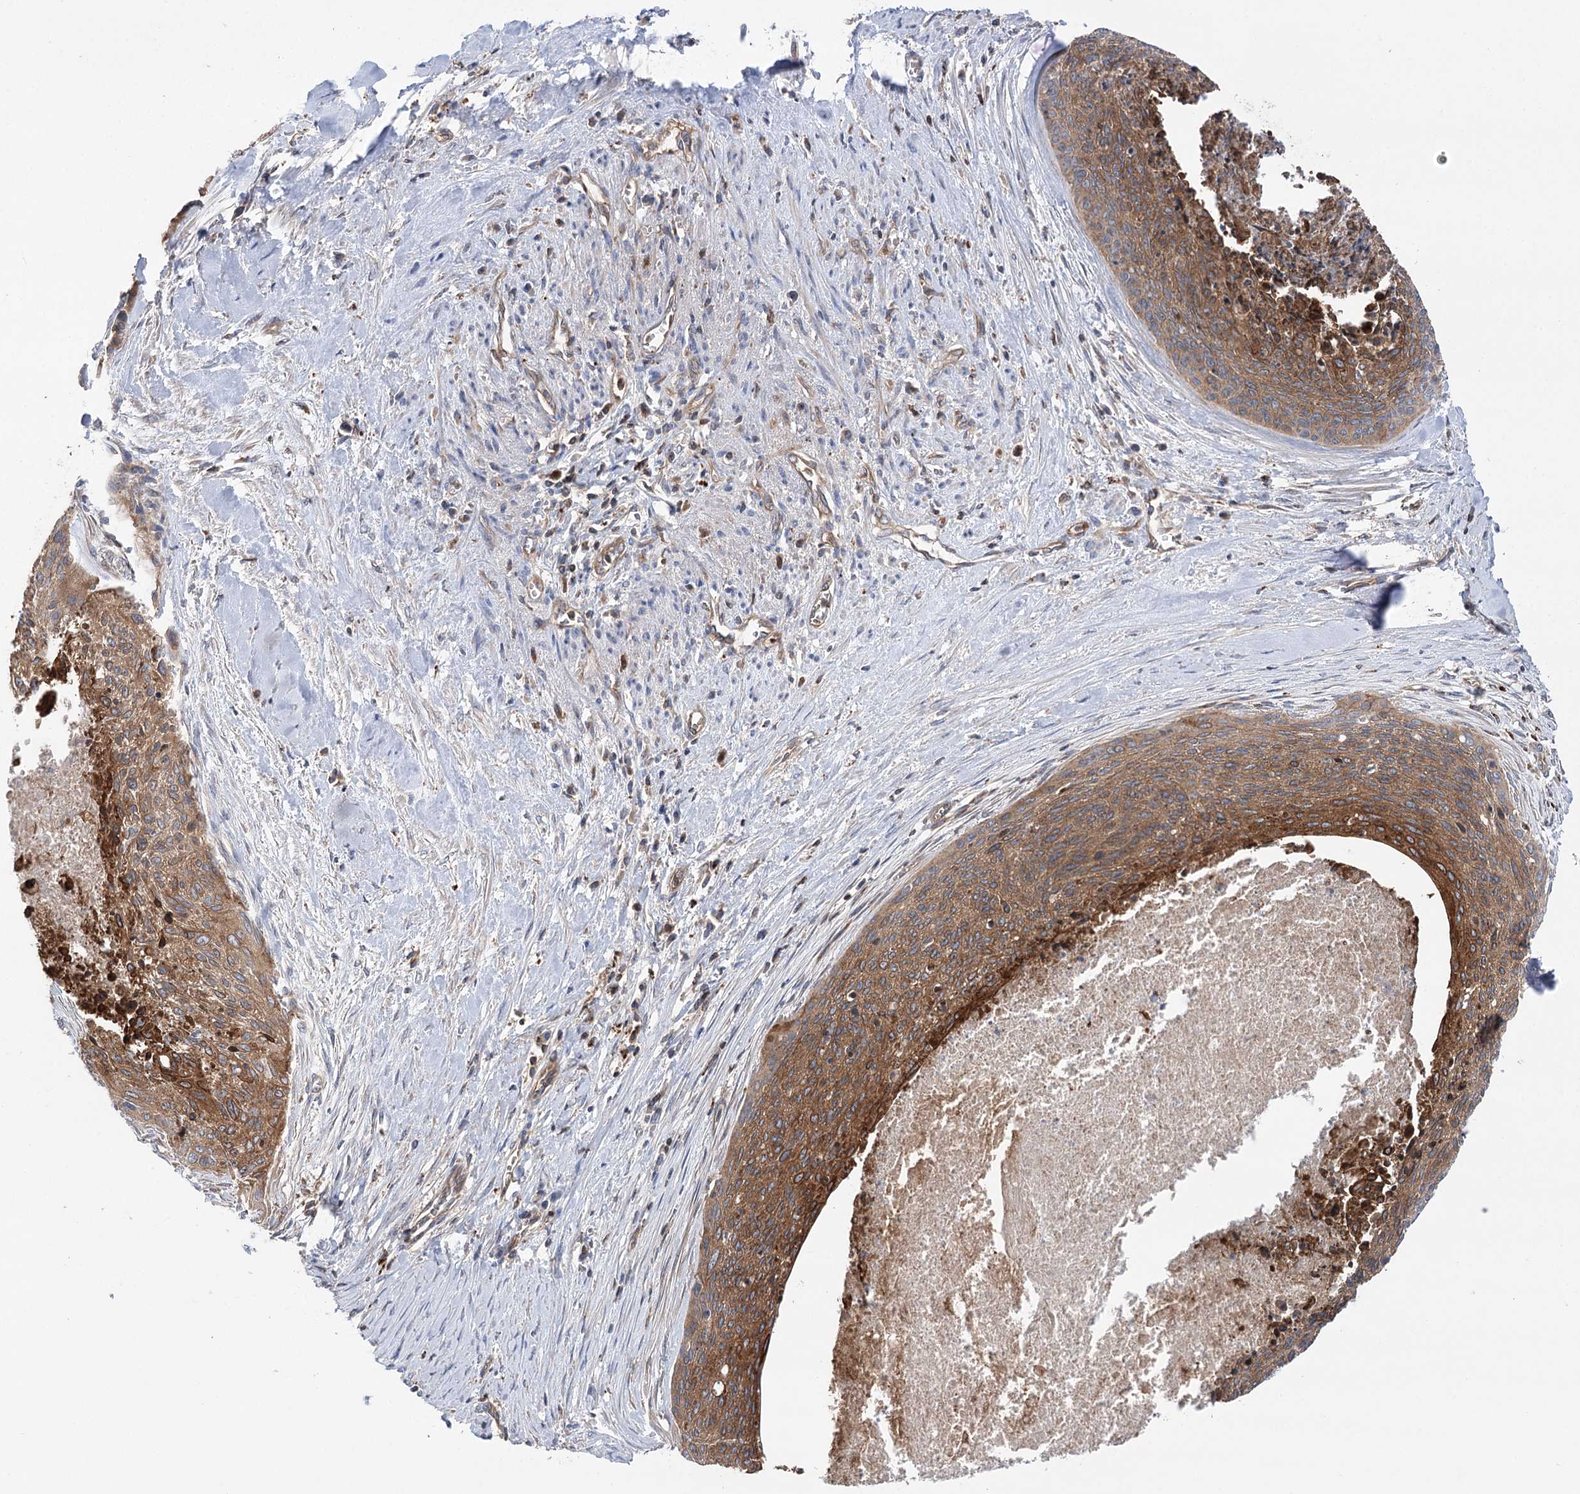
{"staining": {"intensity": "strong", "quantity": "25%-75%", "location": "cytoplasmic/membranous"}, "tissue": "cervical cancer", "cell_type": "Tumor cells", "image_type": "cancer", "snomed": [{"axis": "morphology", "description": "Squamous cell carcinoma, NOS"}, {"axis": "topography", "description": "Cervix"}], "caption": "Squamous cell carcinoma (cervical) was stained to show a protein in brown. There is high levels of strong cytoplasmic/membranous expression in about 25%-75% of tumor cells. (brown staining indicates protein expression, while blue staining denotes nuclei).", "gene": "VPS37B", "patient": {"sex": "female", "age": 55}}